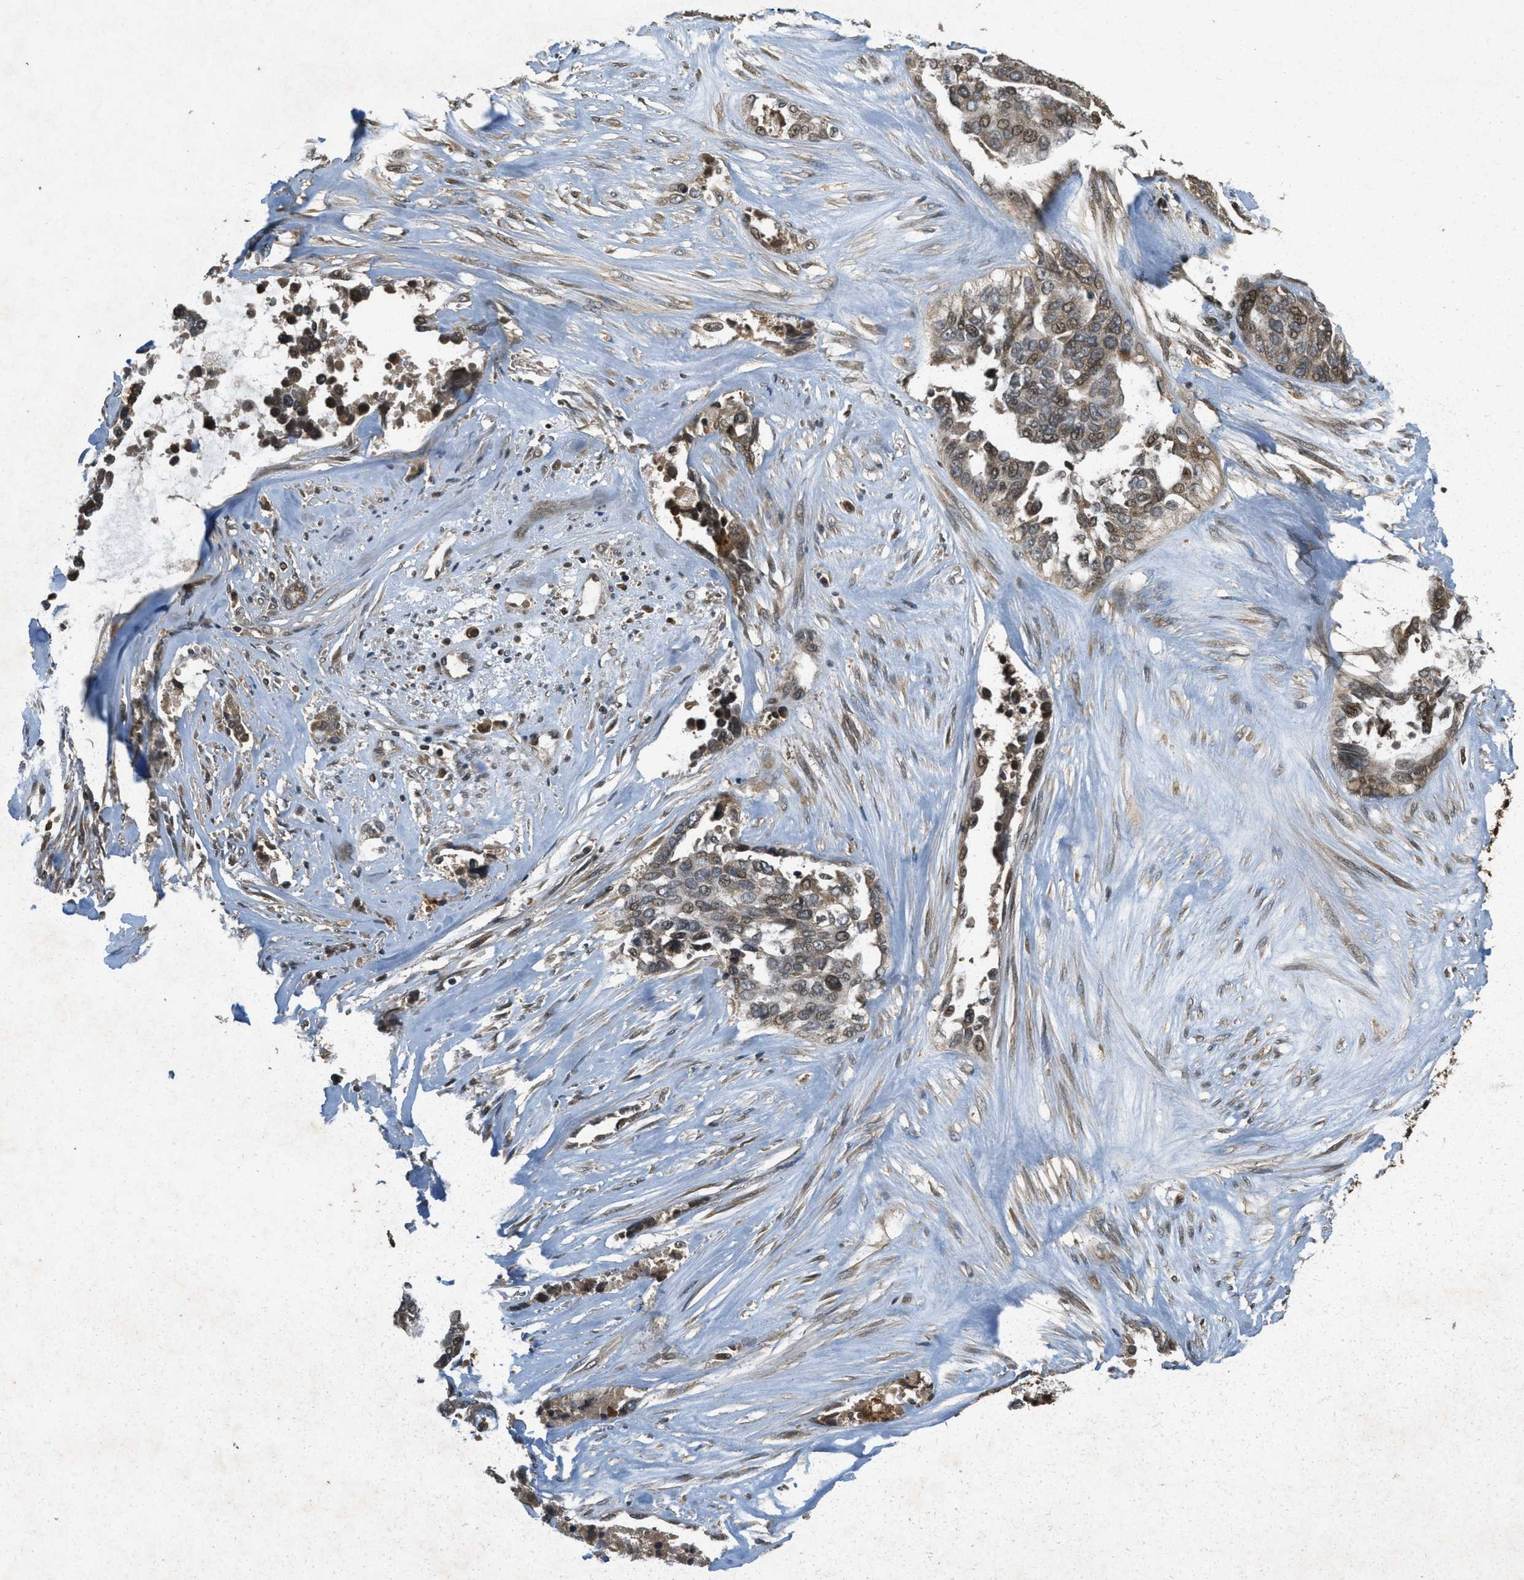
{"staining": {"intensity": "moderate", "quantity": ">75%", "location": "cytoplasmic/membranous,nuclear"}, "tissue": "ovarian cancer", "cell_type": "Tumor cells", "image_type": "cancer", "snomed": [{"axis": "morphology", "description": "Cystadenocarcinoma, serous, NOS"}, {"axis": "topography", "description": "Ovary"}], "caption": "Ovarian cancer (serous cystadenocarcinoma) stained for a protein demonstrates moderate cytoplasmic/membranous and nuclear positivity in tumor cells.", "gene": "ATG7", "patient": {"sex": "female", "age": 44}}